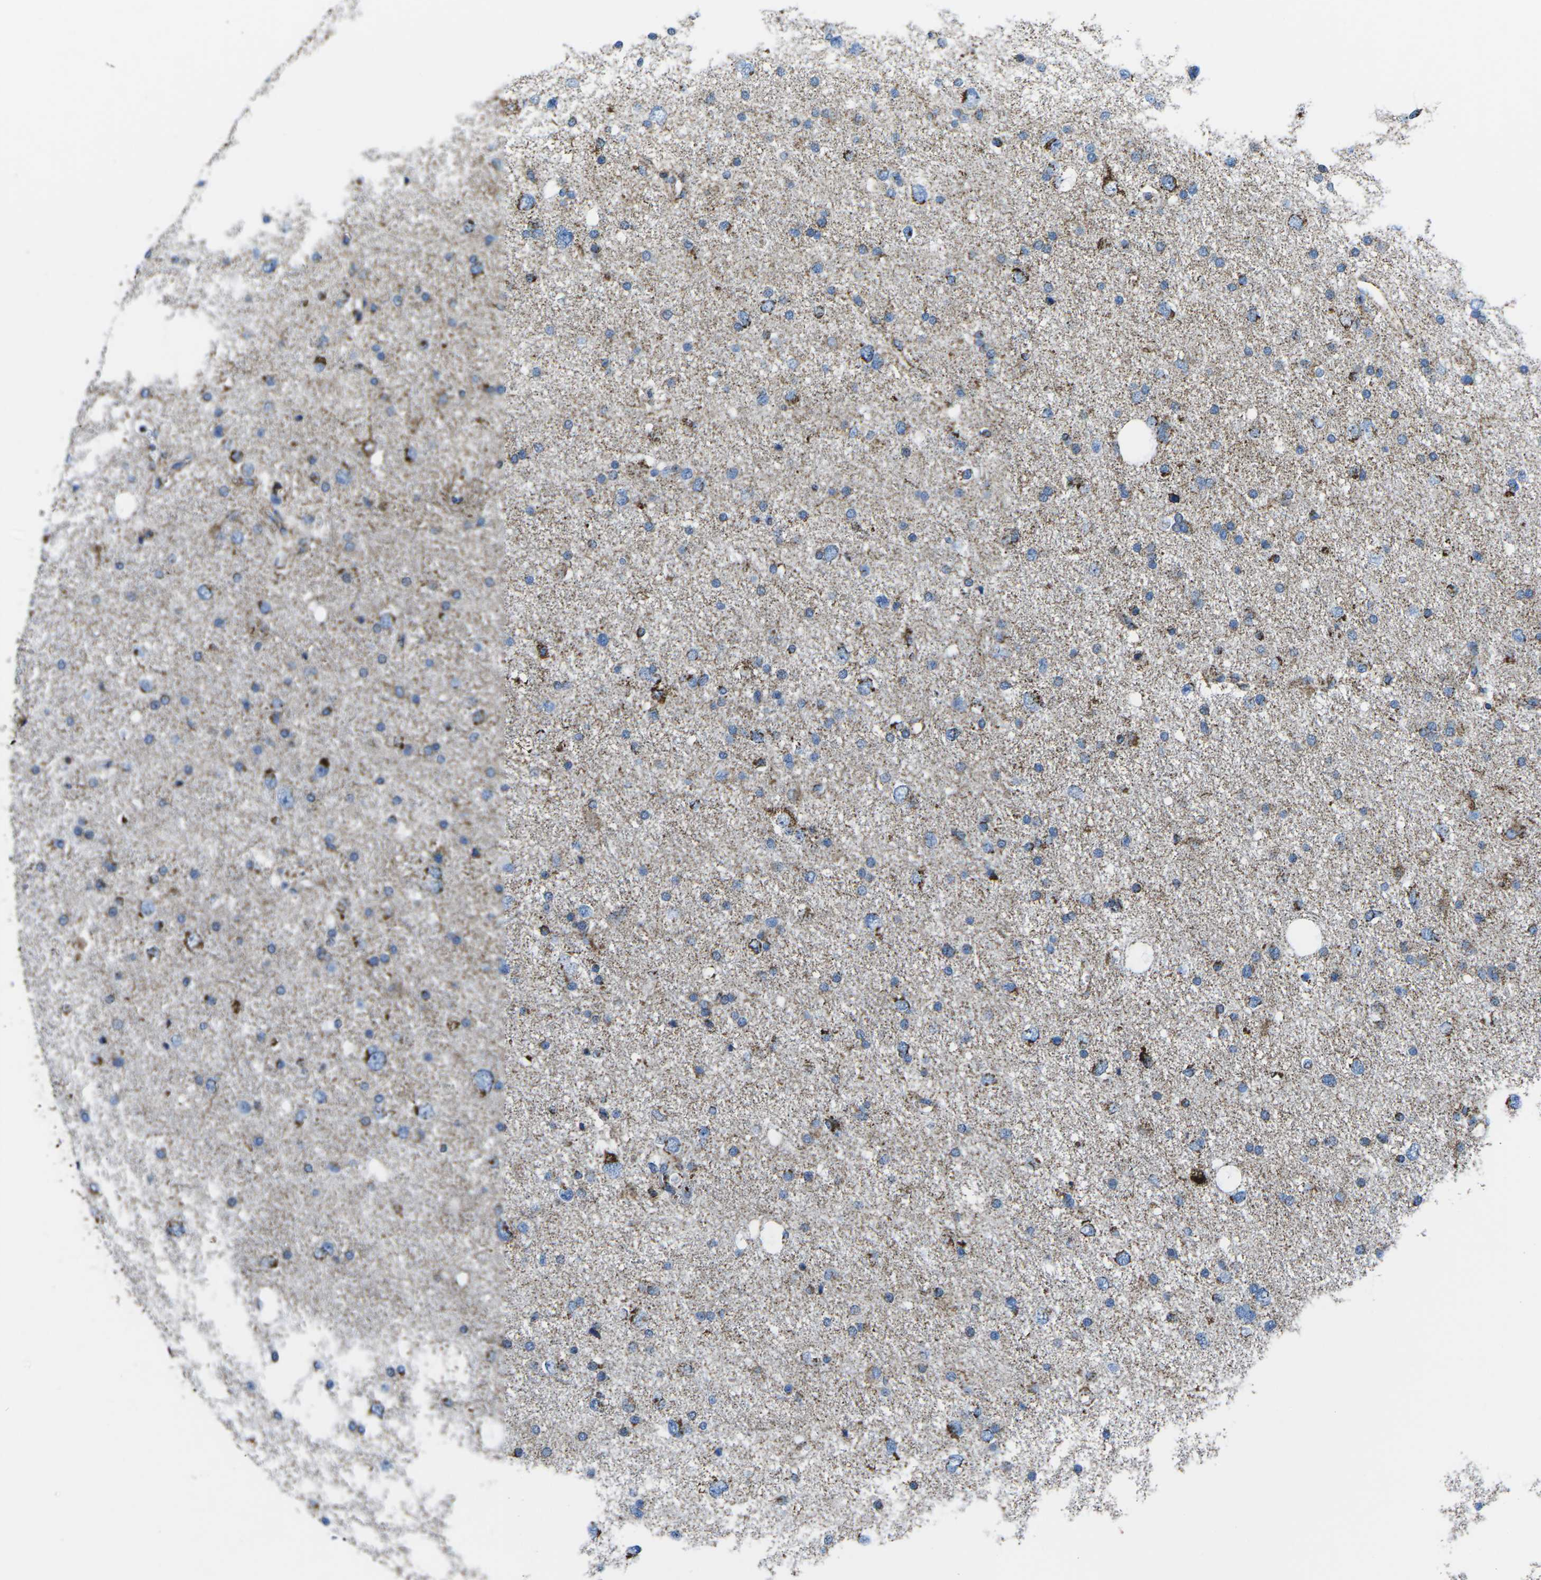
{"staining": {"intensity": "strong", "quantity": "25%-75%", "location": "cytoplasmic/membranous"}, "tissue": "glioma", "cell_type": "Tumor cells", "image_type": "cancer", "snomed": [{"axis": "morphology", "description": "Glioma, malignant, Low grade"}, {"axis": "topography", "description": "Brain"}], "caption": "Malignant glioma (low-grade) was stained to show a protein in brown. There is high levels of strong cytoplasmic/membranous positivity in about 25%-75% of tumor cells. (DAB (3,3'-diaminobenzidine) = brown stain, brightfield microscopy at high magnification).", "gene": "MT-CO2", "patient": {"sex": "female", "age": 37}}